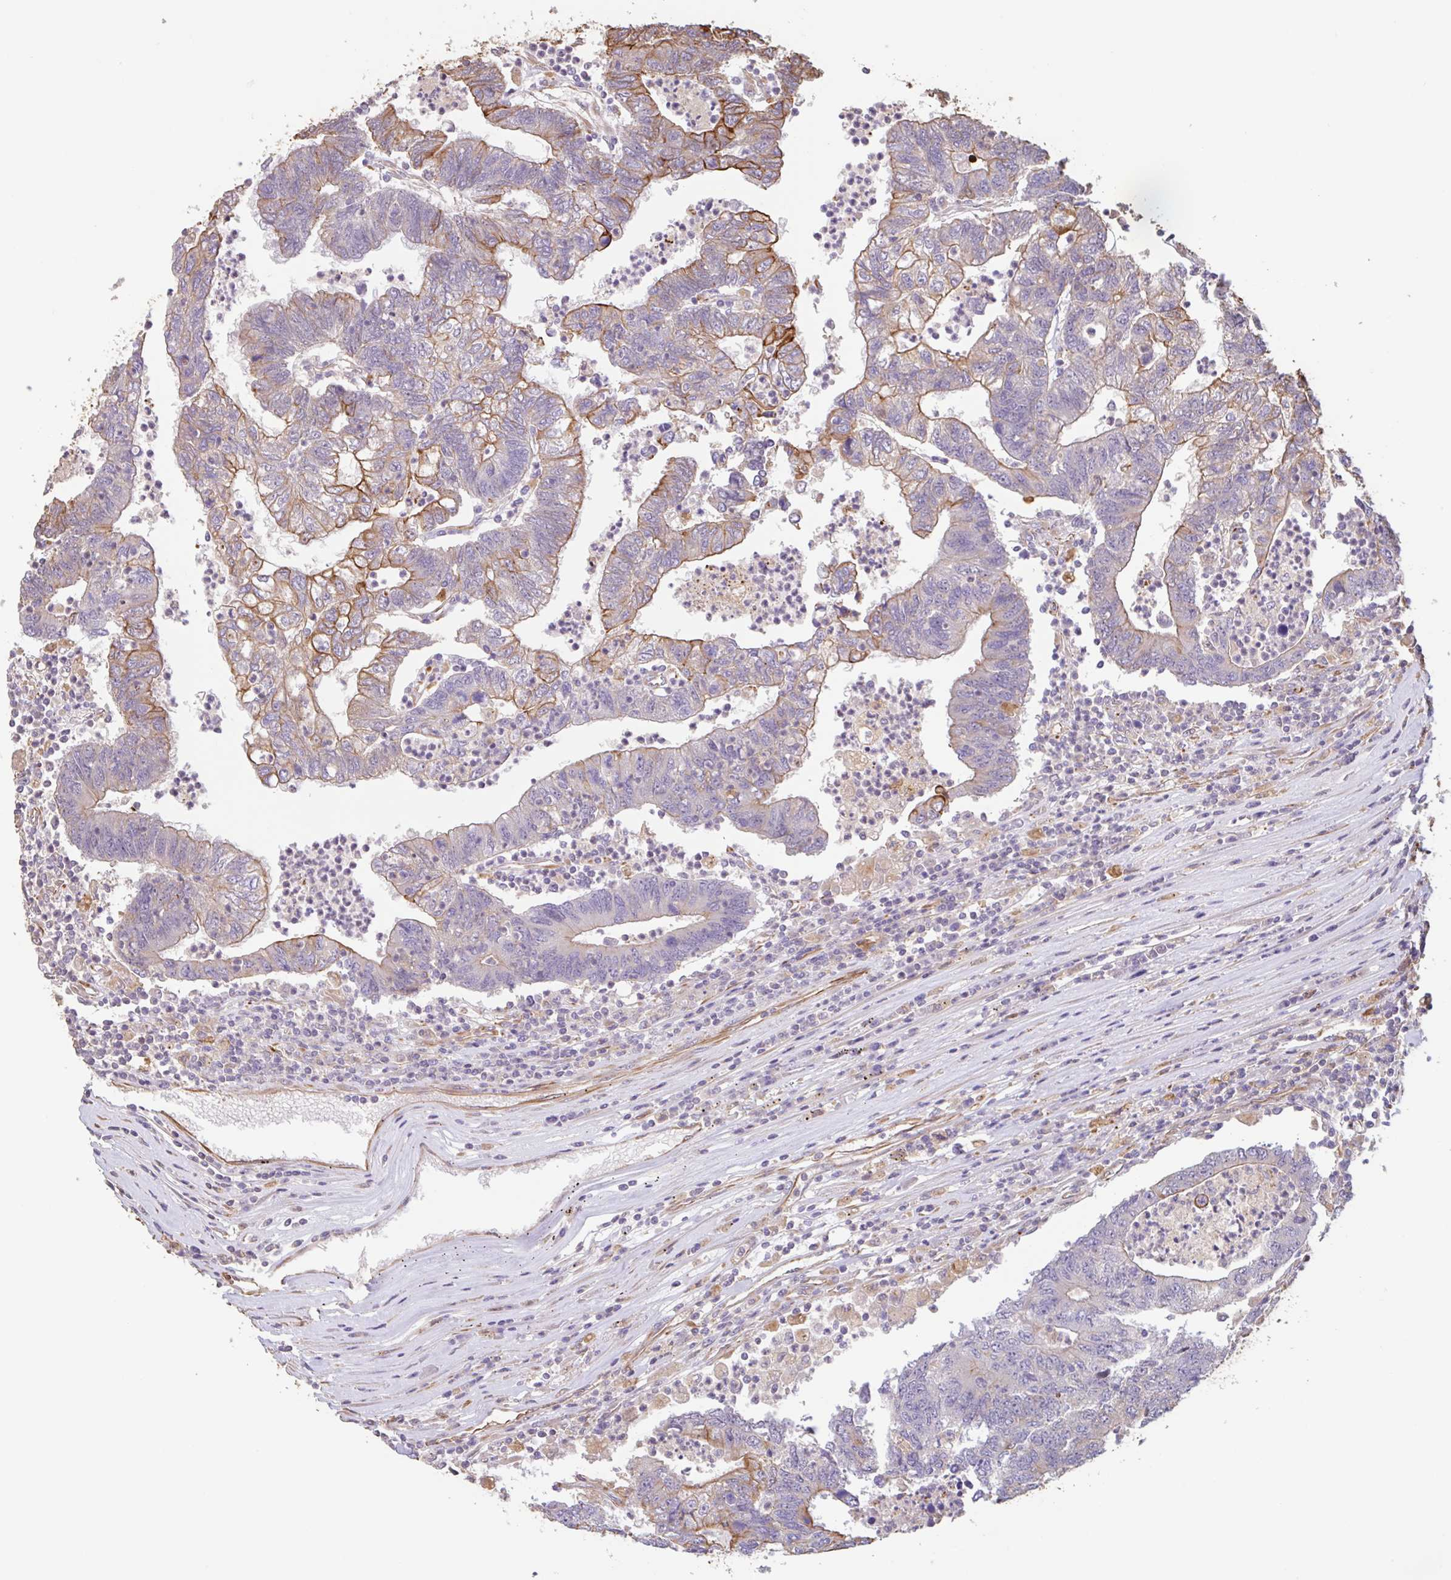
{"staining": {"intensity": "moderate", "quantity": "25%-75%", "location": "cytoplasmic/membranous"}, "tissue": "colorectal cancer", "cell_type": "Tumor cells", "image_type": "cancer", "snomed": [{"axis": "morphology", "description": "Adenocarcinoma, NOS"}, {"axis": "topography", "description": "Colon"}], "caption": "A brown stain highlights moderate cytoplasmic/membranous staining of a protein in human adenocarcinoma (colorectal) tumor cells. (Stains: DAB in brown, nuclei in blue, Microscopy: brightfield microscopy at high magnification).", "gene": "ZNF790", "patient": {"sex": "female", "age": 48}}